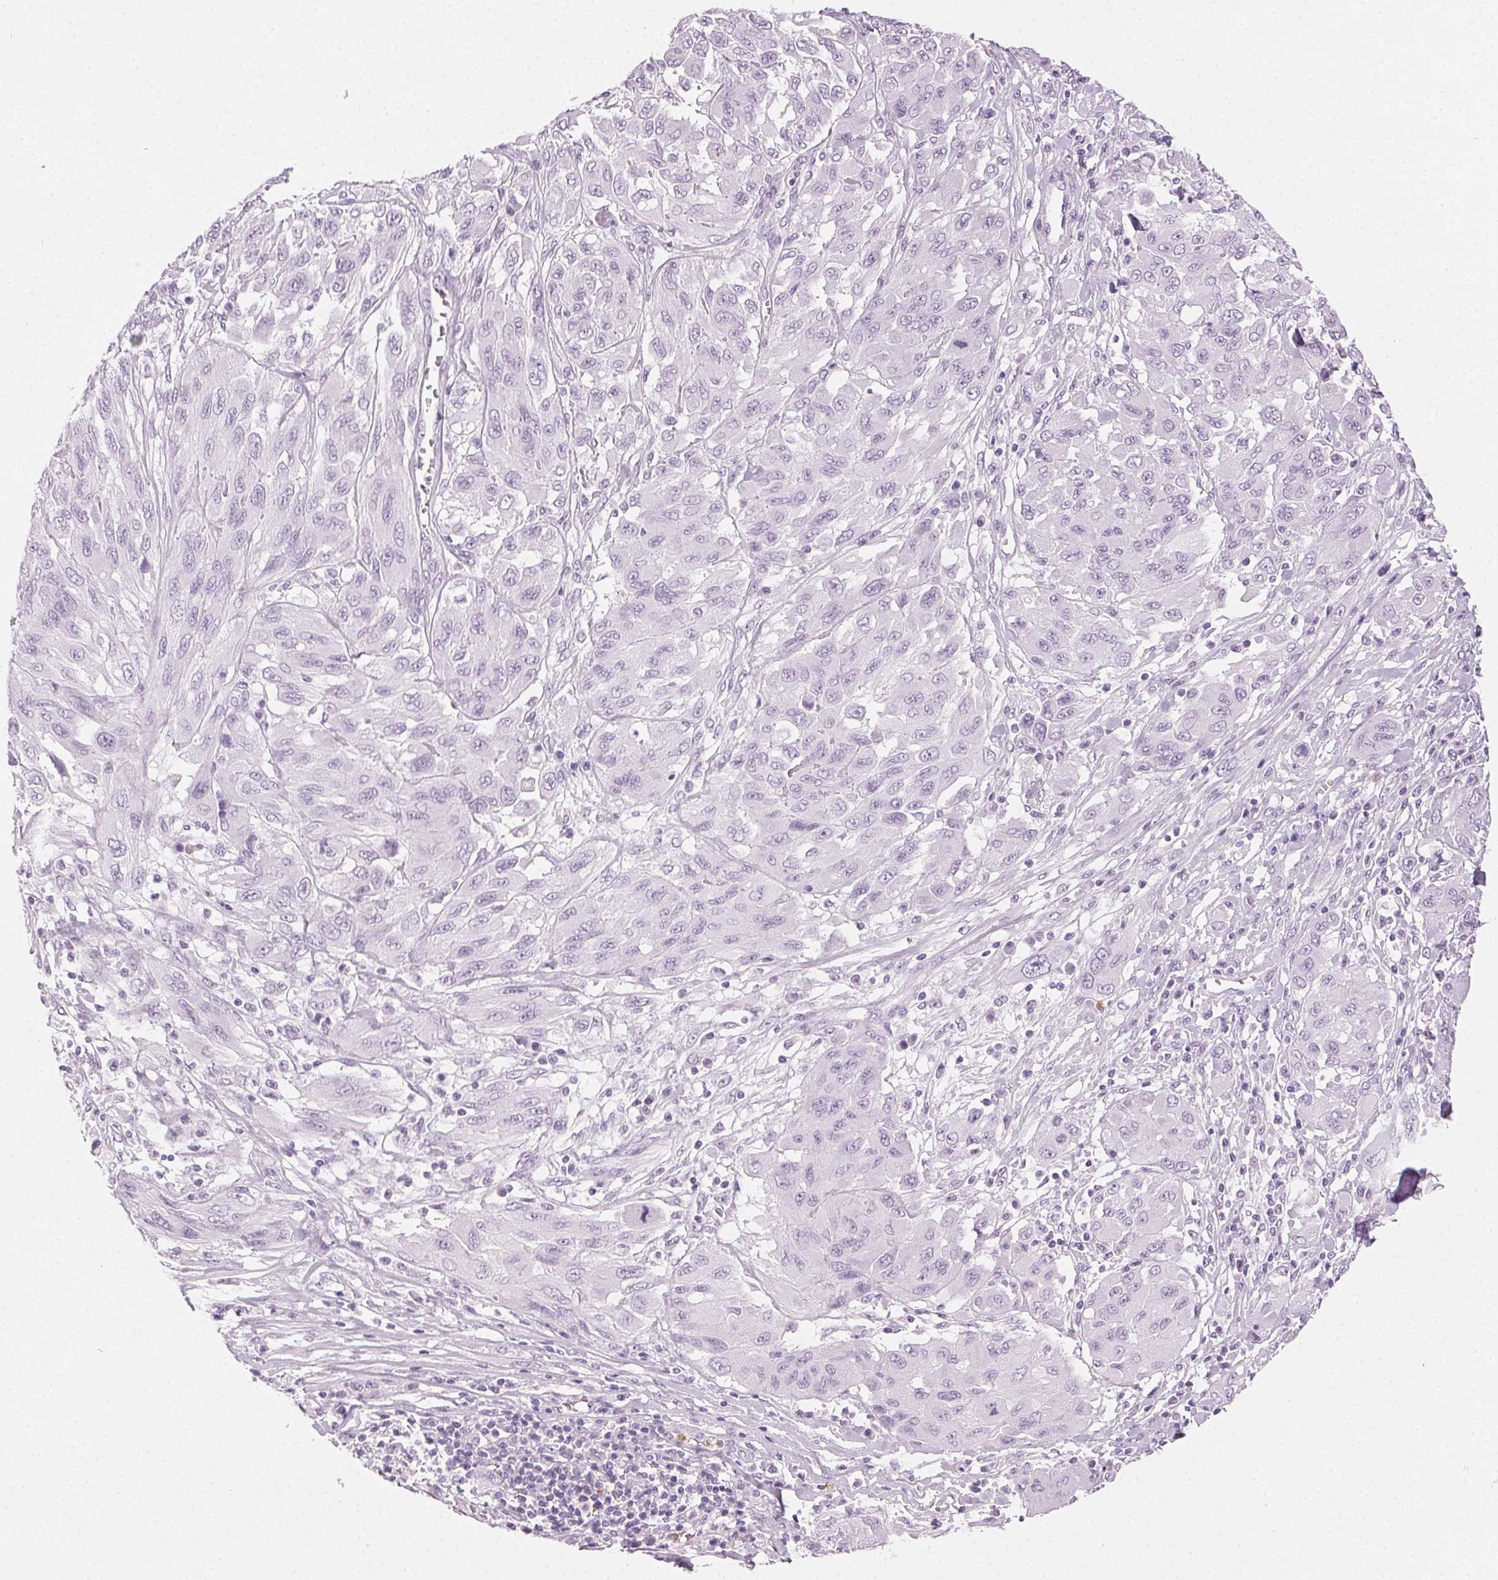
{"staining": {"intensity": "negative", "quantity": "none", "location": "none"}, "tissue": "melanoma", "cell_type": "Tumor cells", "image_type": "cancer", "snomed": [{"axis": "morphology", "description": "Malignant melanoma, NOS"}, {"axis": "topography", "description": "Skin"}], "caption": "An image of human melanoma is negative for staining in tumor cells.", "gene": "MPO", "patient": {"sex": "female", "age": 91}}